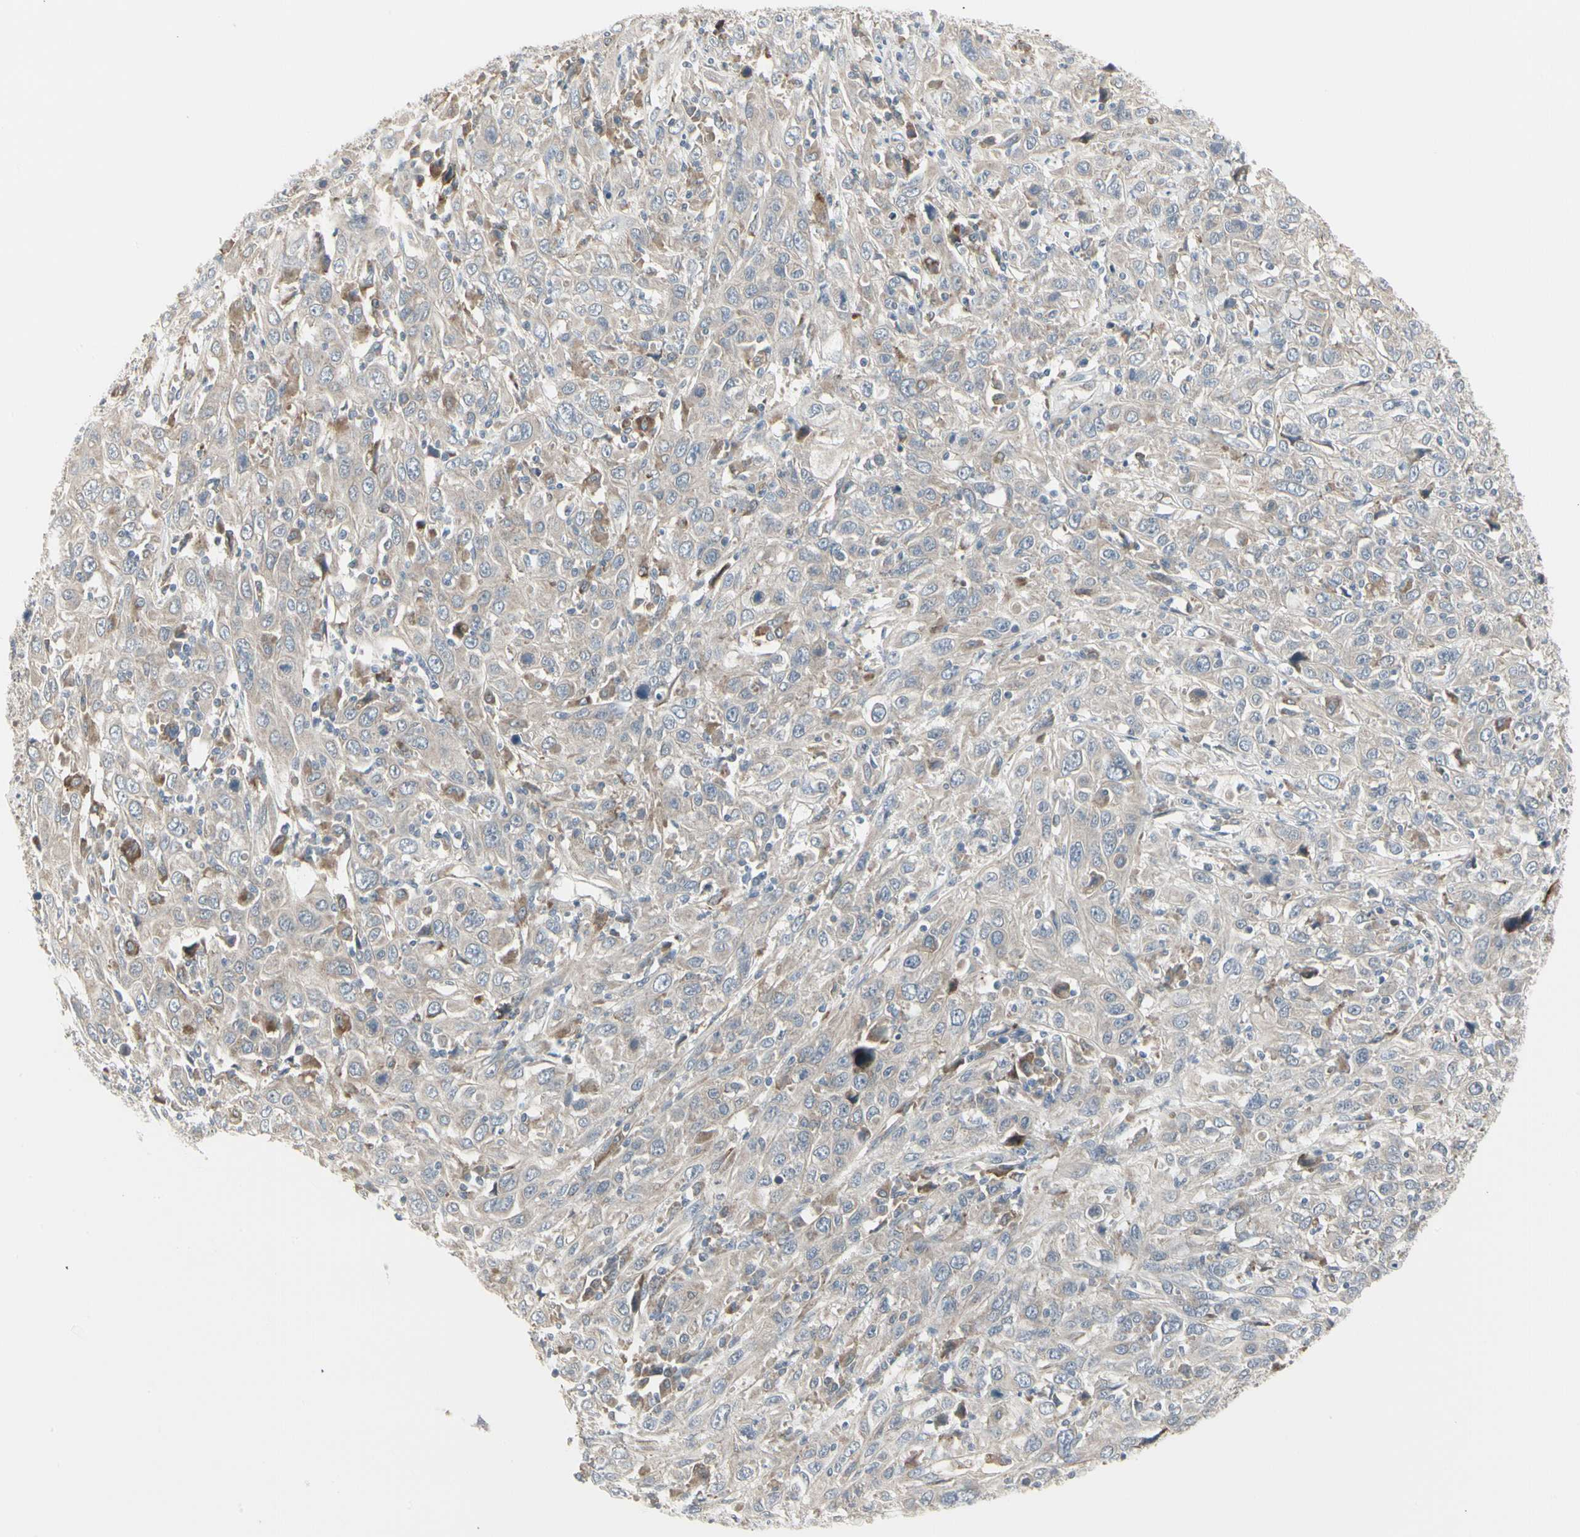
{"staining": {"intensity": "weak", "quantity": "<25%", "location": "cytoplasmic/membranous"}, "tissue": "cervical cancer", "cell_type": "Tumor cells", "image_type": "cancer", "snomed": [{"axis": "morphology", "description": "Squamous cell carcinoma, NOS"}, {"axis": "topography", "description": "Cervix"}], "caption": "Tumor cells show no significant staining in cervical squamous cell carcinoma. (DAB immunohistochemistry (IHC) with hematoxylin counter stain).", "gene": "GRN", "patient": {"sex": "female", "age": 46}}